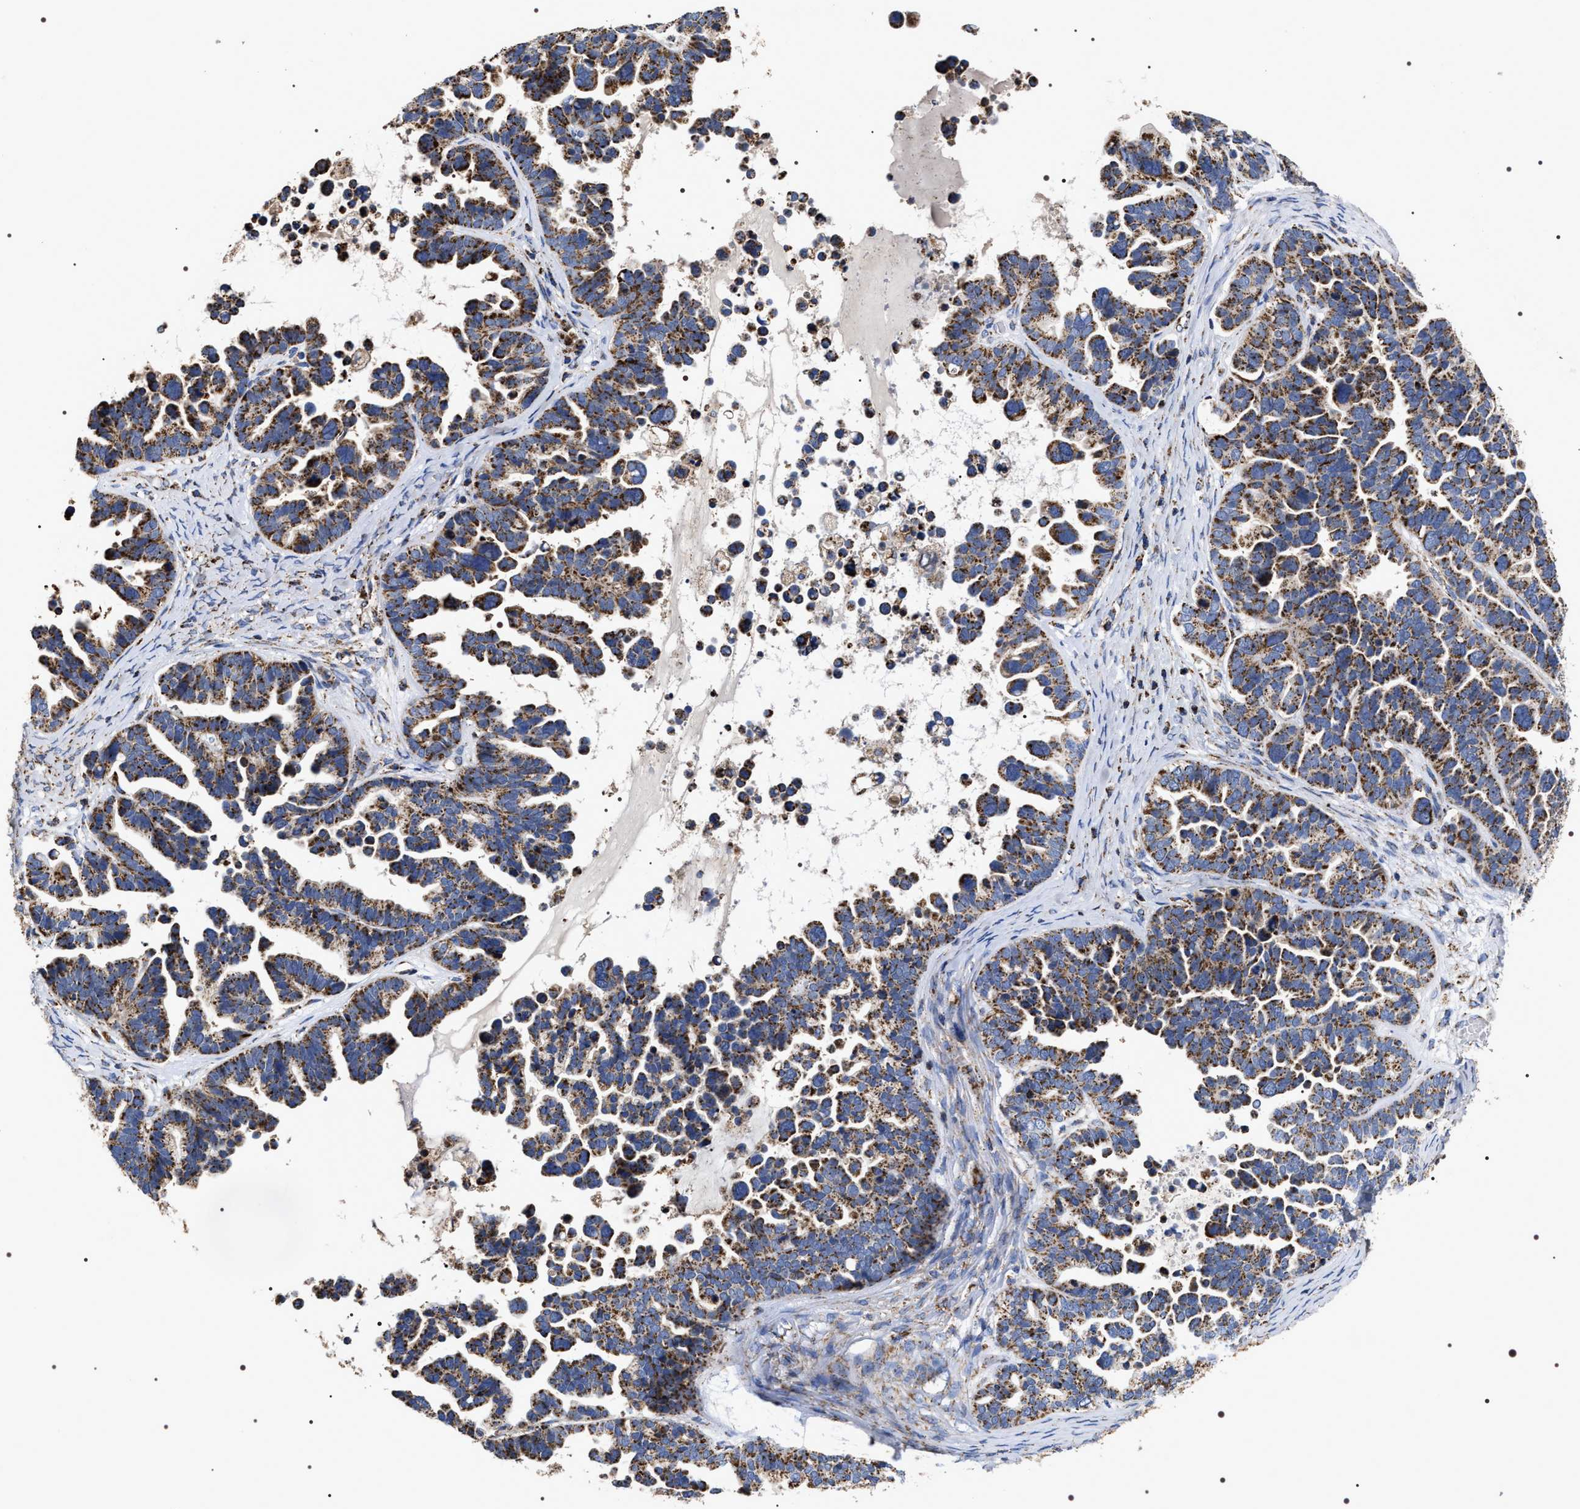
{"staining": {"intensity": "strong", "quantity": ">75%", "location": "cytoplasmic/membranous"}, "tissue": "ovarian cancer", "cell_type": "Tumor cells", "image_type": "cancer", "snomed": [{"axis": "morphology", "description": "Cystadenocarcinoma, serous, NOS"}, {"axis": "topography", "description": "Ovary"}], "caption": "Brown immunohistochemical staining in ovarian cancer shows strong cytoplasmic/membranous expression in about >75% of tumor cells. The staining is performed using DAB (3,3'-diaminobenzidine) brown chromogen to label protein expression. The nuclei are counter-stained blue using hematoxylin.", "gene": "COG5", "patient": {"sex": "female", "age": 56}}